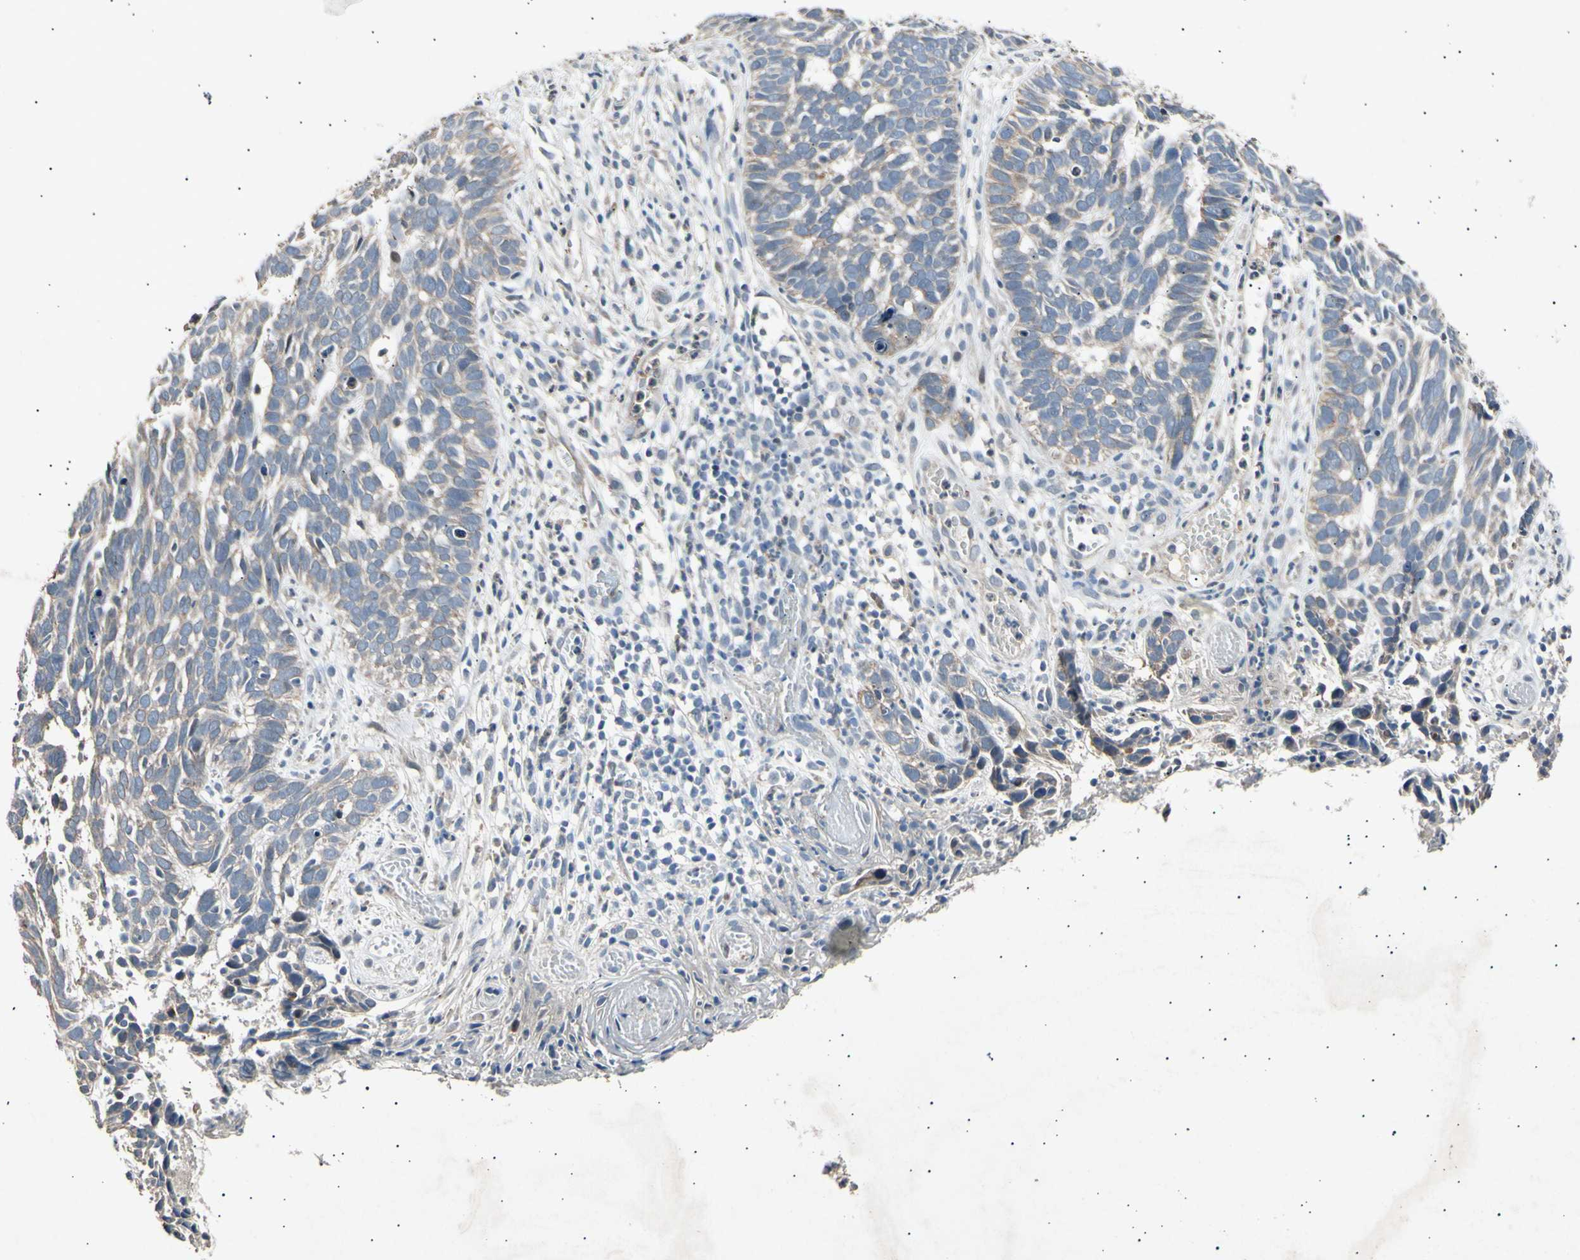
{"staining": {"intensity": "weak", "quantity": "<25%", "location": "cytoplasmic/membranous"}, "tissue": "skin cancer", "cell_type": "Tumor cells", "image_type": "cancer", "snomed": [{"axis": "morphology", "description": "Basal cell carcinoma"}, {"axis": "topography", "description": "Skin"}], "caption": "Immunohistochemistry (IHC) photomicrograph of neoplastic tissue: skin cancer stained with DAB (3,3'-diaminobenzidine) reveals no significant protein expression in tumor cells.", "gene": "ADCY3", "patient": {"sex": "male", "age": 87}}